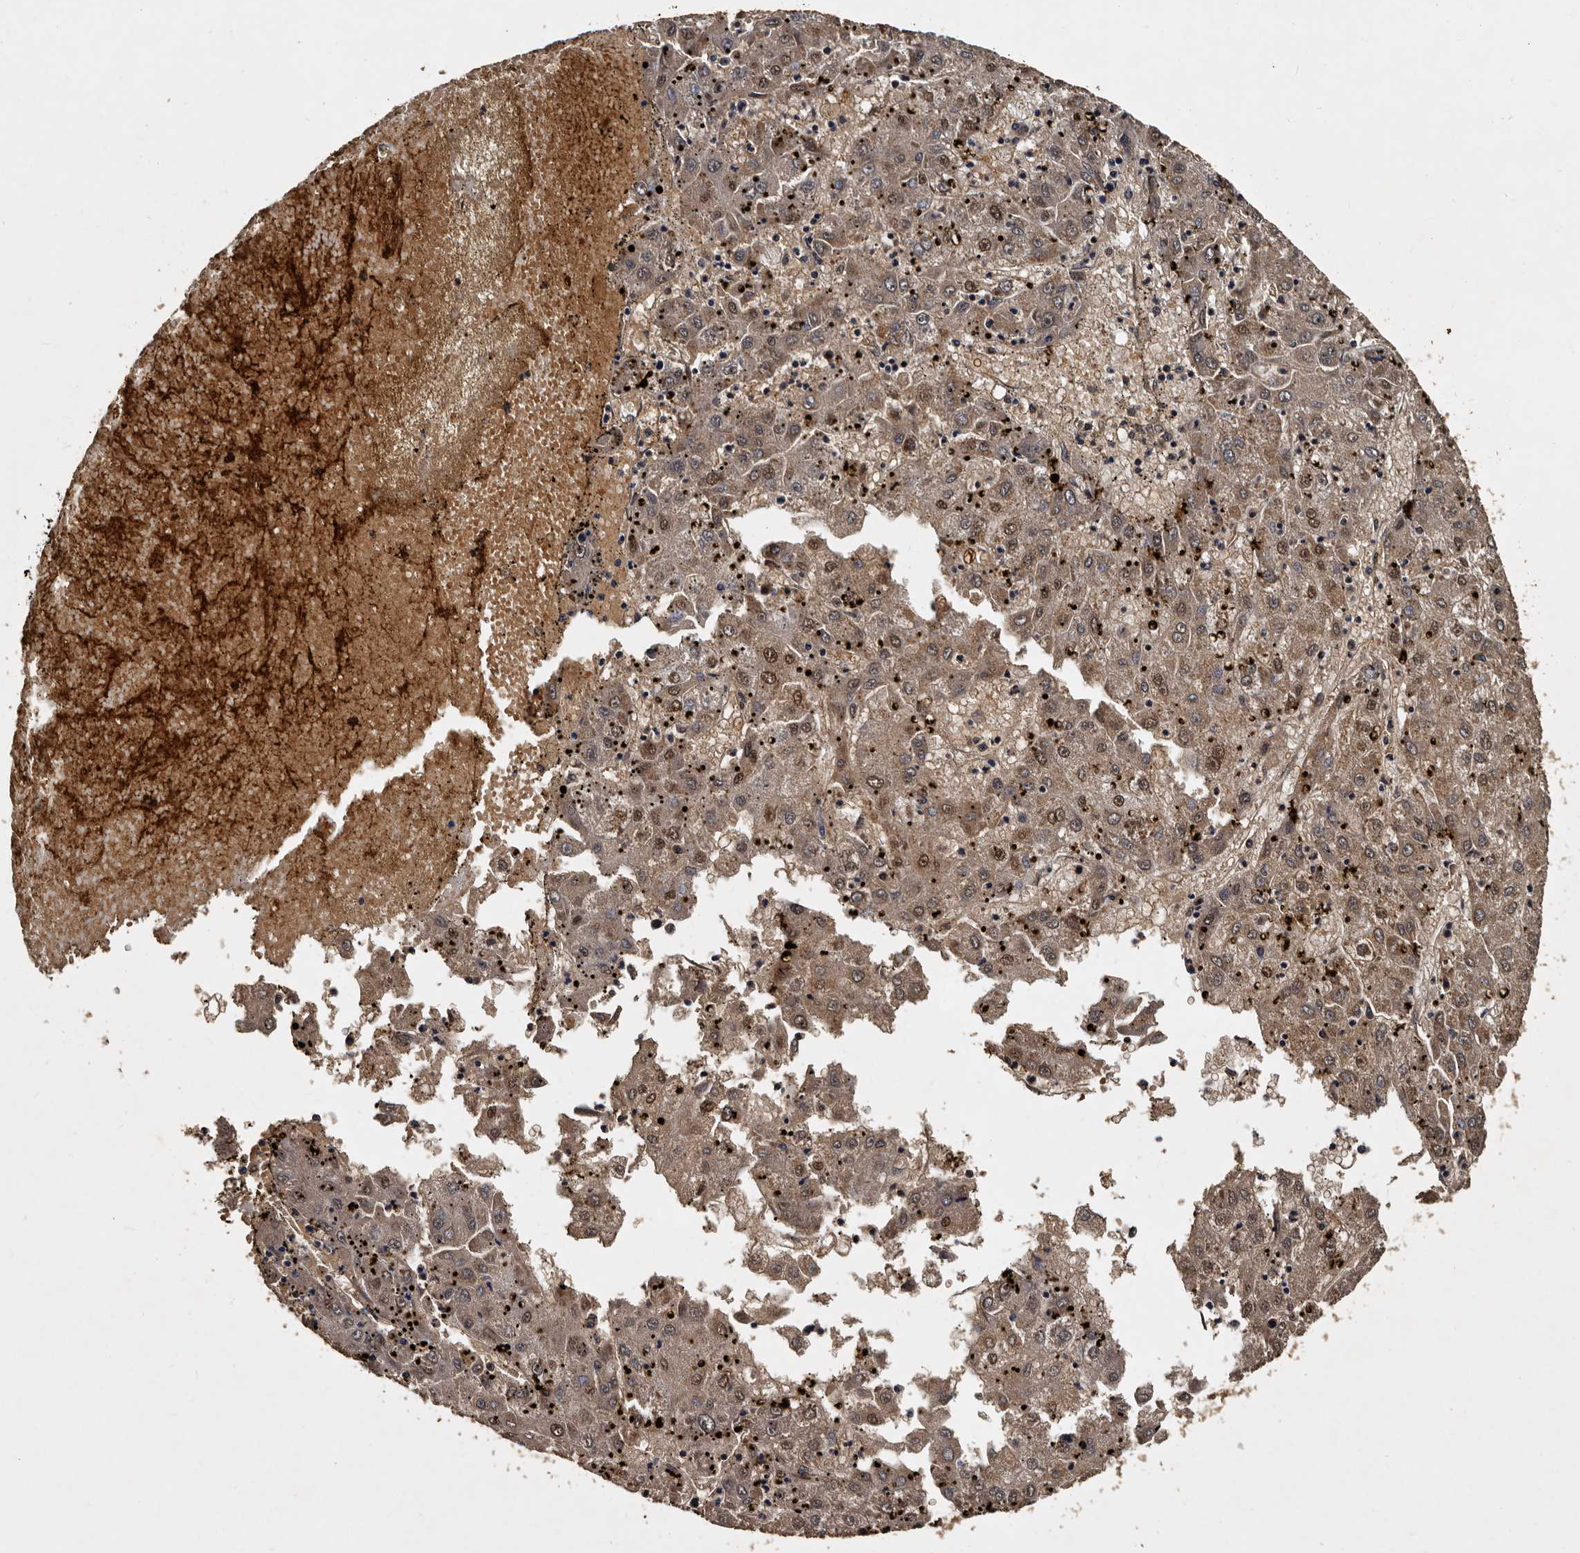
{"staining": {"intensity": "moderate", "quantity": ">75%", "location": "cytoplasmic/membranous,nuclear"}, "tissue": "liver cancer", "cell_type": "Tumor cells", "image_type": "cancer", "snomed": [{"axis": "morphology", "description": "Carcinoma, Hepatocellular, NOS"}, {"axis": "topography", "description": "Liver"}], "caption": "Moderate cytoplasmic/membranous and nuclear protein expression is present in approximately >75% of tumor cells in liver cancer. Nuclei are stained in blue.", "gene": "CPNE3", "patient": {"sex": "male", "age": 72}}